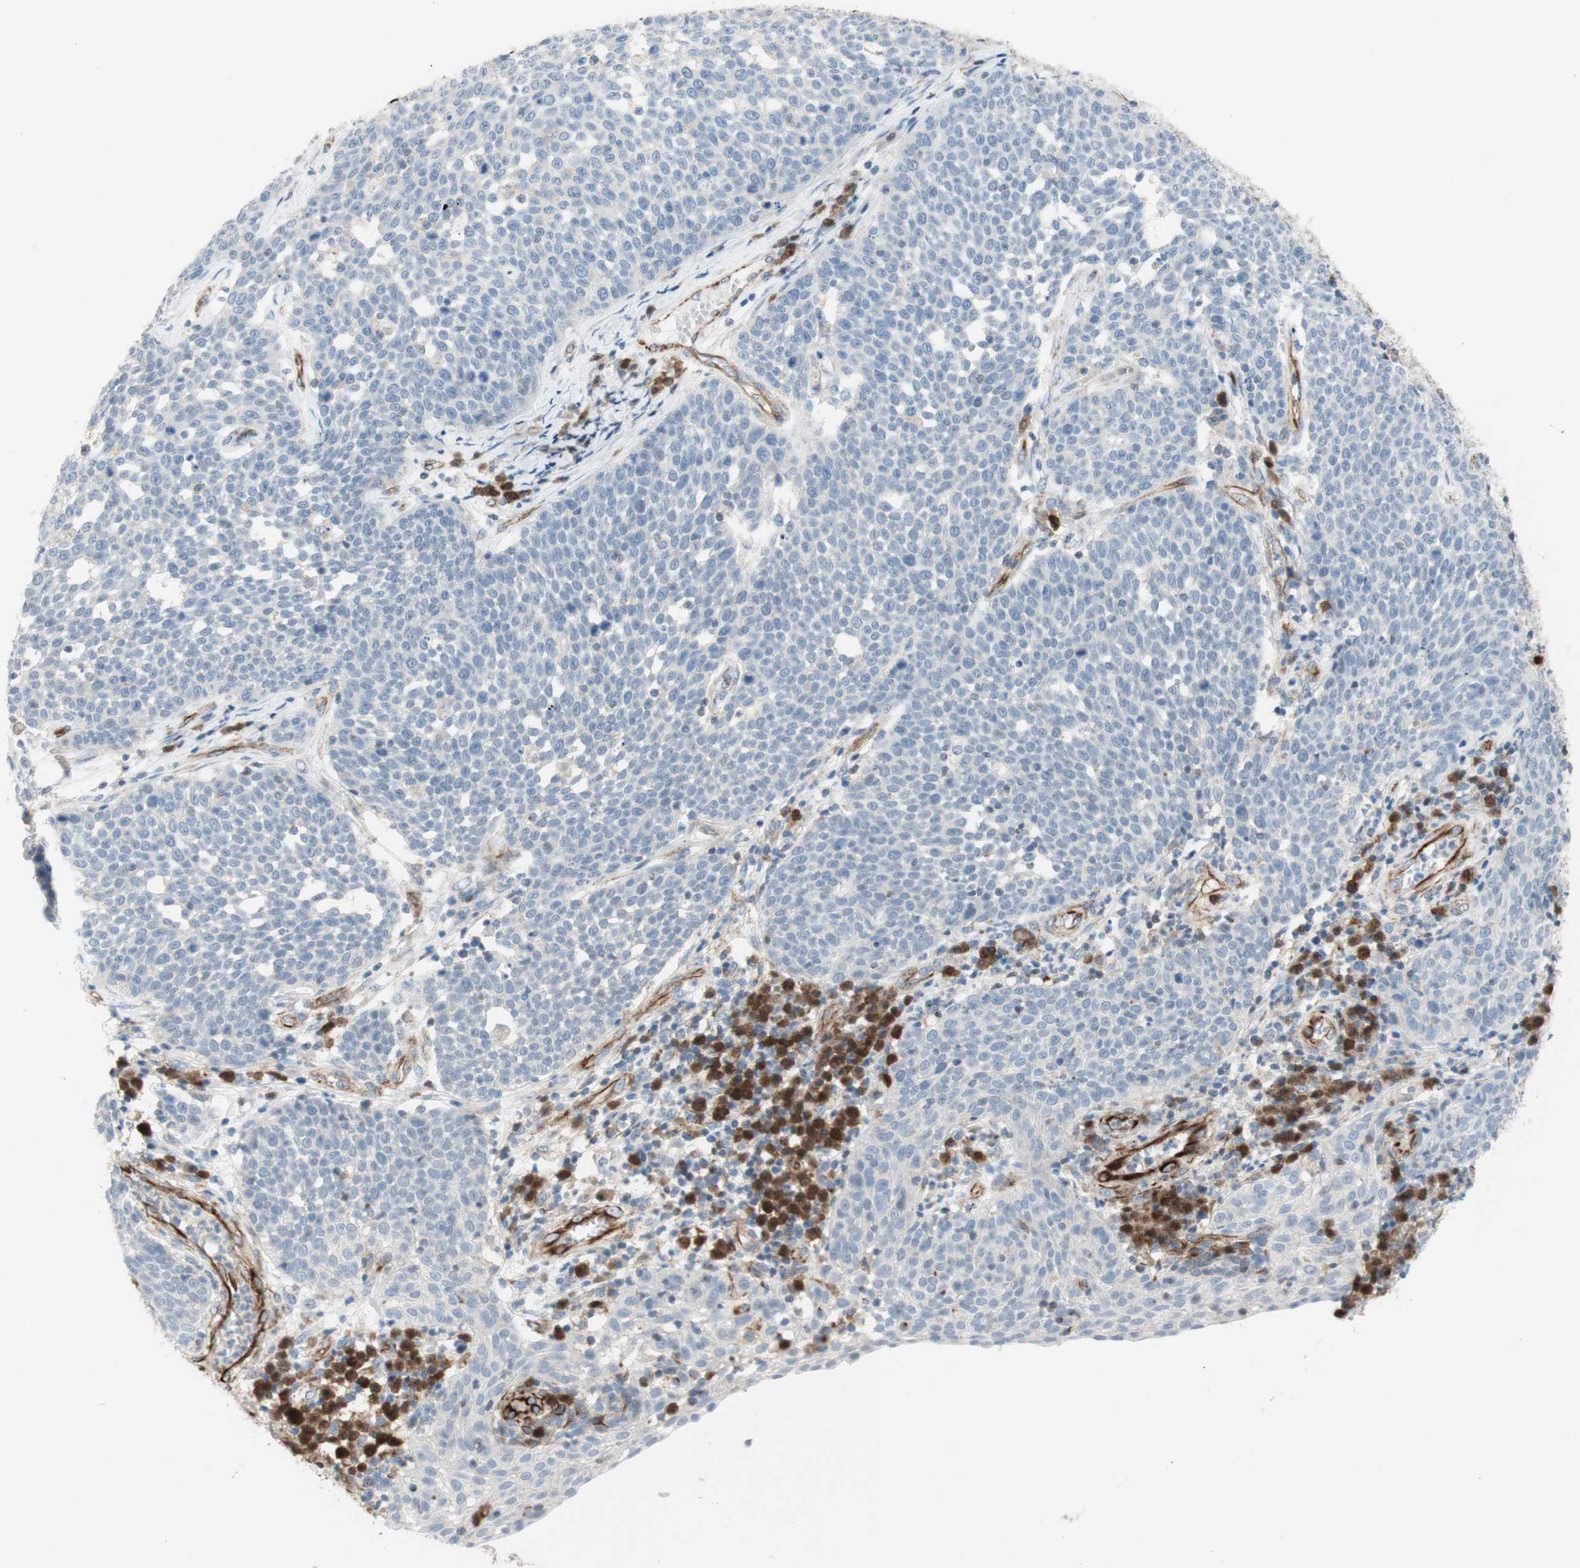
{"staining": {"intensity": "negative", "quantity": "none", "location": "none"}, "tissue": "cervical cancer", "cell_type": "Tumor cells", "image_type": "cancer", "snomed": [{"axis": "morphology", "description": "Squamous cell carcinoma, NOS"}, {"axis": "topography", "description": "Cervix"}], "caption": "Immunohistochemistry (IHC) of cervical squamous cell carcinoma displays no staining in tumor cells. Nuclei are stained in blue.", "gene": "POU2AF1", "patient": {"sex": "female", "age": 34}}